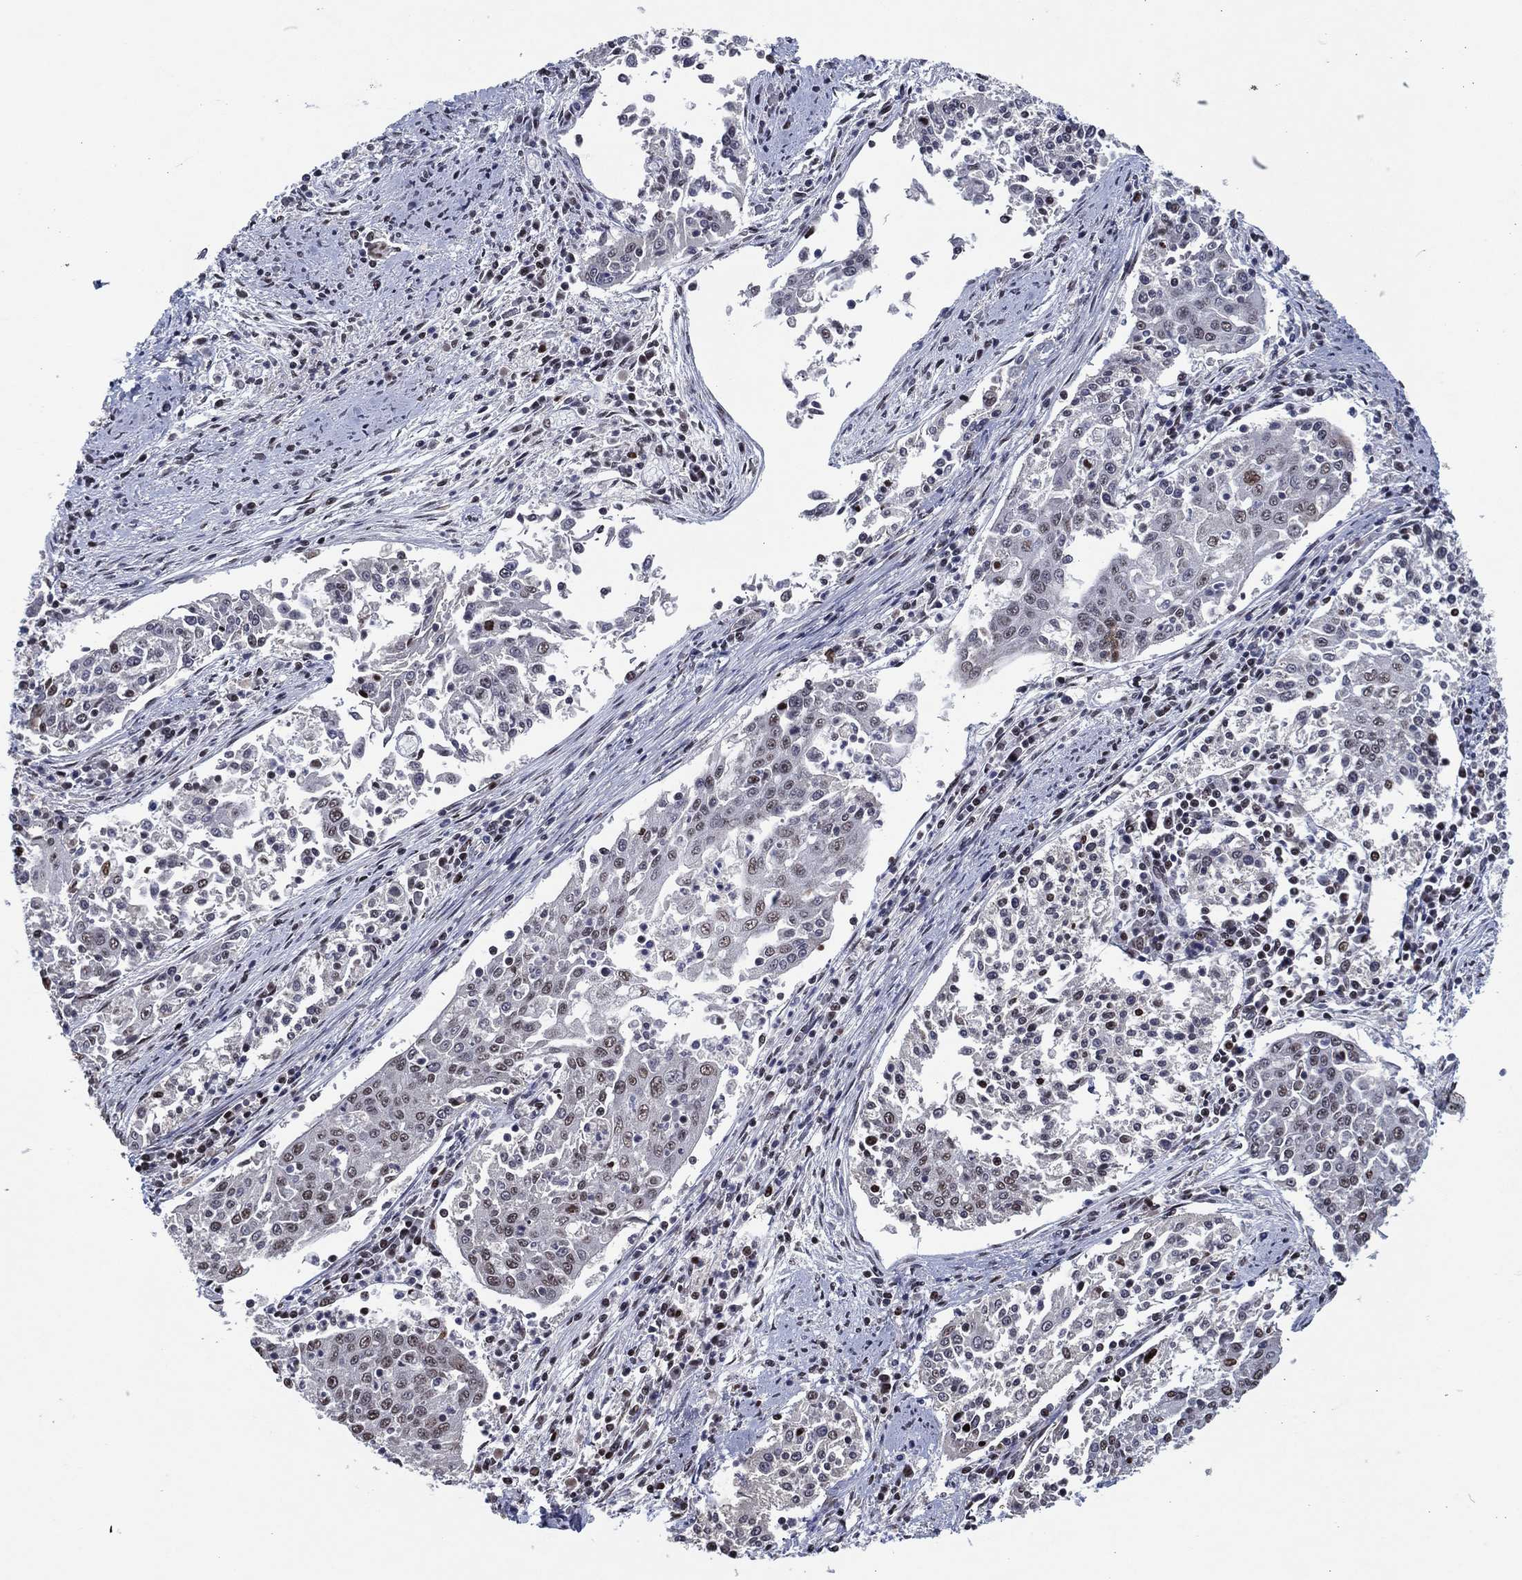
{"staining": {"intensity": "moderate", "quantity": "<25%", "location": "nuclear"}, "tissue": "cervical cancer", "cell_type": "Tumor cells", "image_type": "cancer", "snomed": [{"axis": "morphology", "description": "Squamous cell carcinoma, NOS"}, {"axis": "topography", "description": "Cervix"}], "caption": "High-power microscopy captured an immunohistochemistry (IHC) photomicrograph of cervical cancer (squamous cell carcinoma), revealing moderate nuclear staining in about <25% of tumor cells.", "gene": "ZBTB42", "patient": {"sex": "female", "age": 41}}